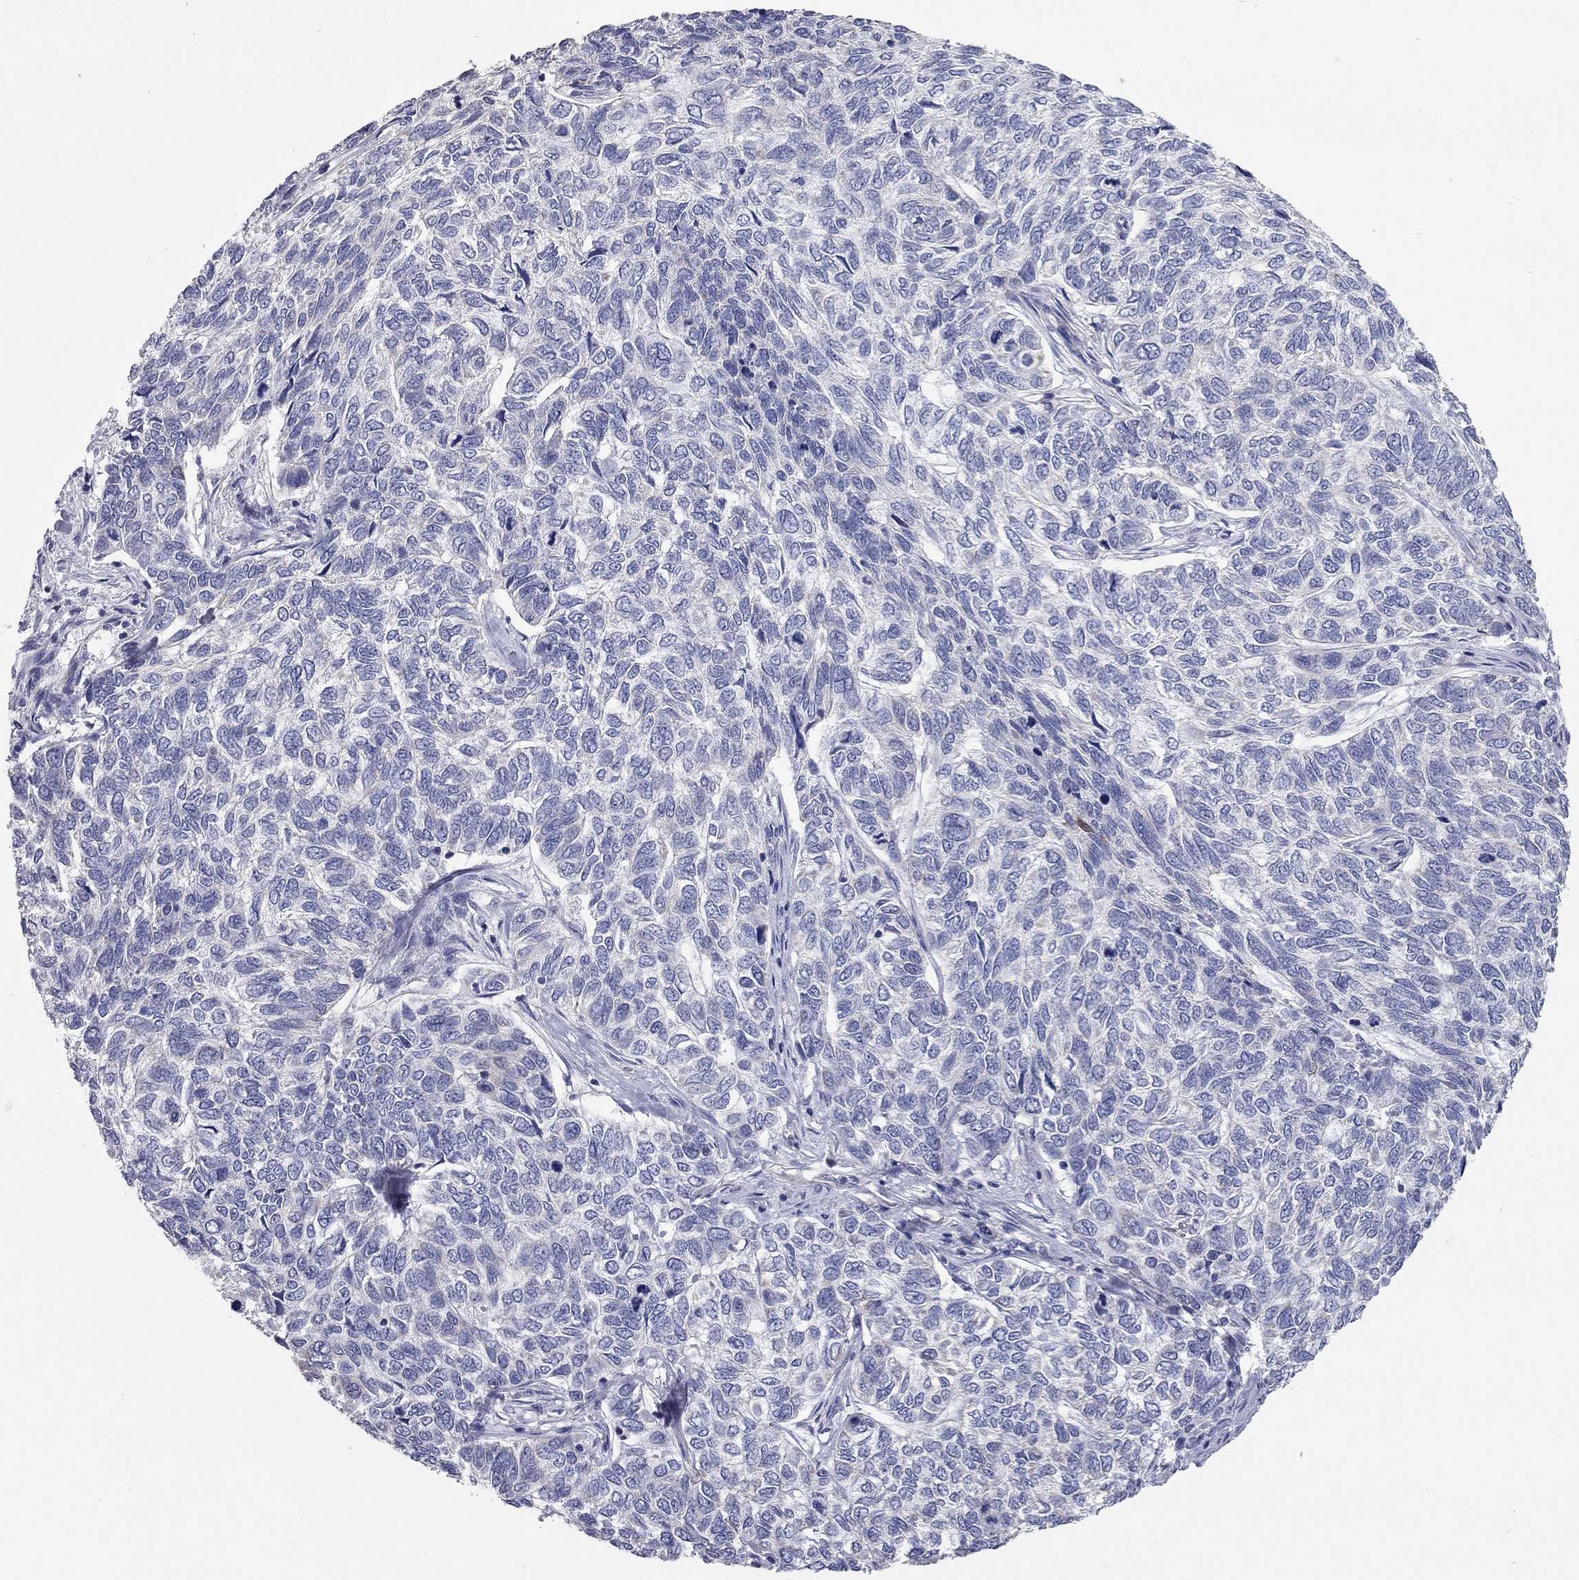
{"staining": {"intensity": "negative", "quantity": "none", "location": "none"}, "tissue": "skin cancer", "cell_type": "Tumor cells", "image_type": "cancer", "snomed": [{"axis": "morphology", "description": "Basal cell carcinoma"}, {"axis": "topography", "description": "Skin"}], "caption": "DAB (3,3'-diaminobenzidine) immunohistochemical staining of human basal cell carcinoma (skin) demonstrates no significant staining in tumor cells.", "gene": "CFAP161", "patient": {"sex": "female", "age": 65}}